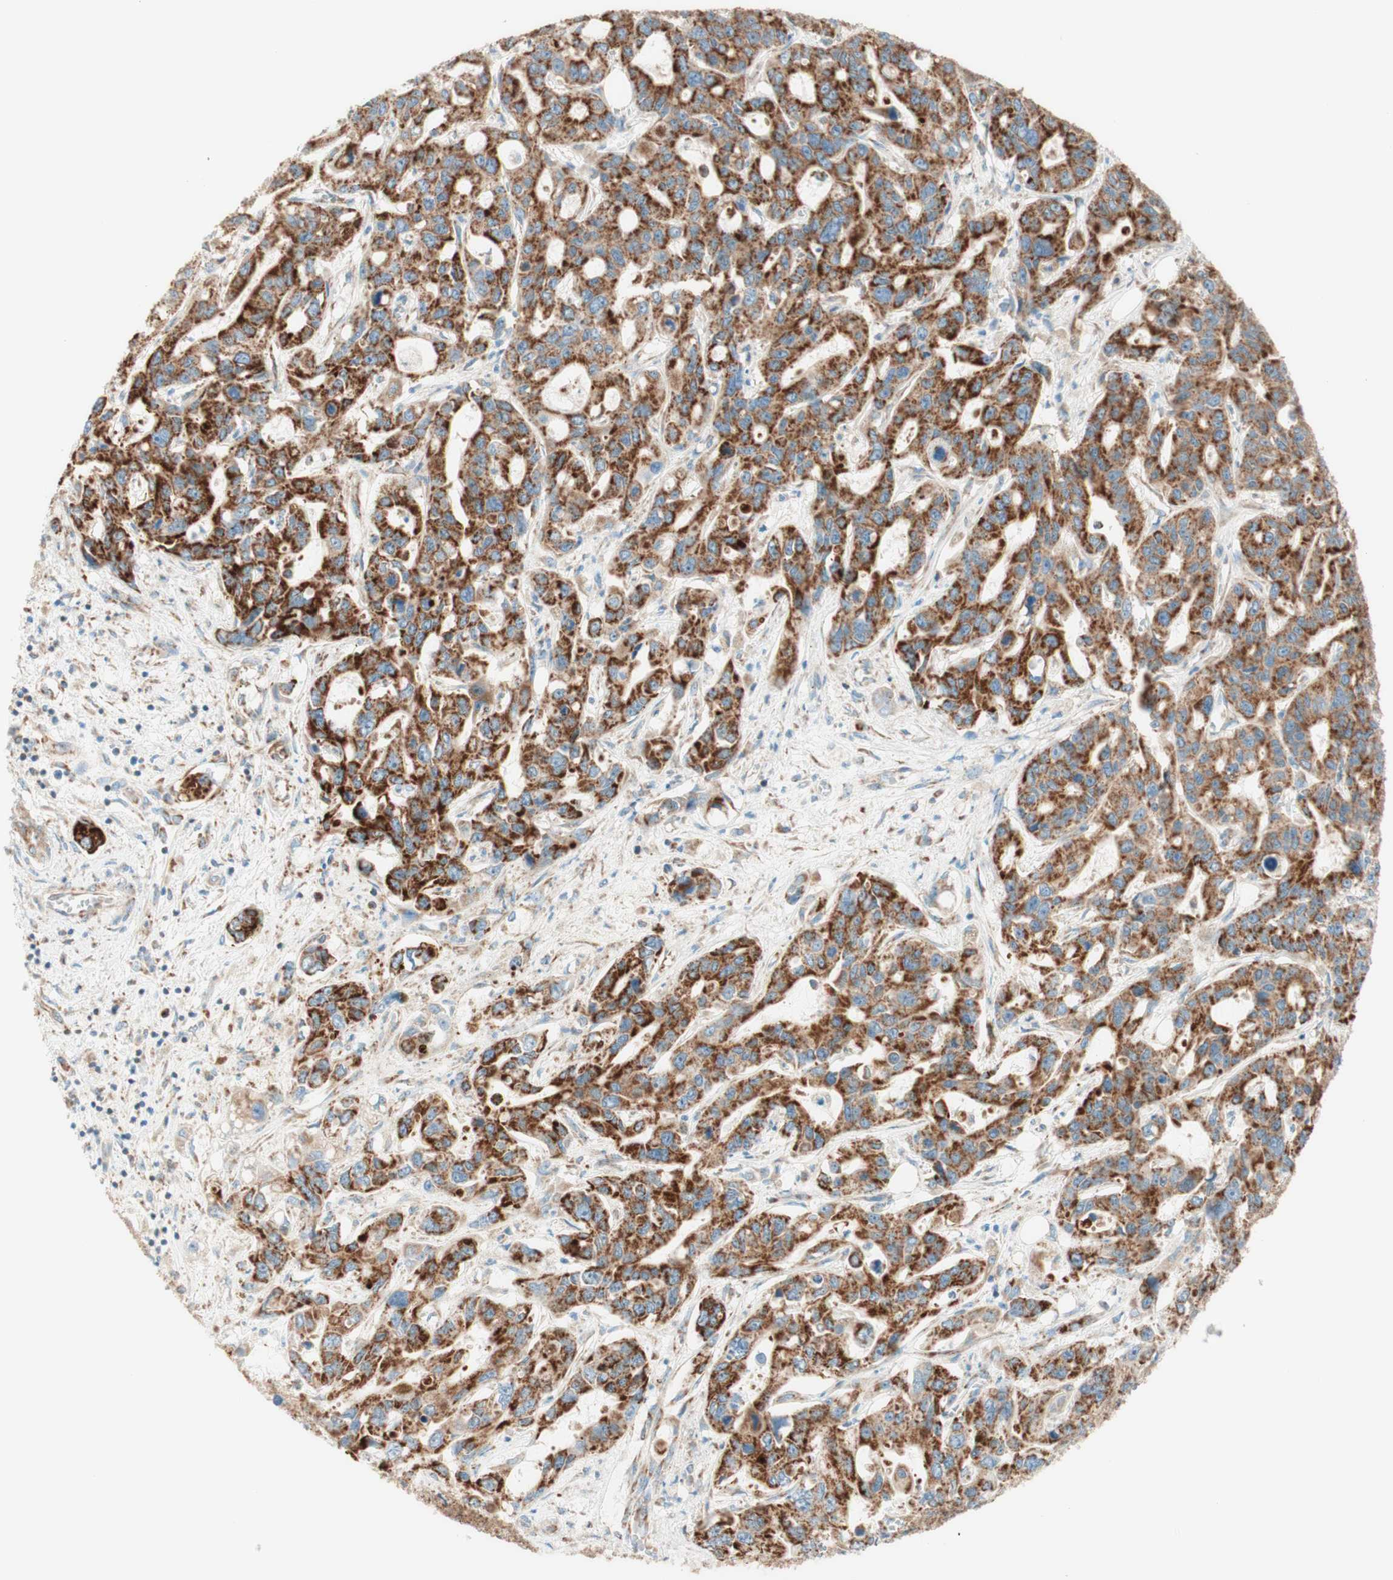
{"staining": {"intensity": "strong", "quantity": ">75%", "location": "cytoplasmic/membranous"}, "tissue": "liver cancer", "cell_type": "Tumor cells", "image_type": "cancer", "snomed": [{"axis": "morphology", "description": "Cholangiocarcinoma"}, {"axis": "topography", "description": "Liver"}], "caption": "Protein analysis of liver cancer tissue displays strong cytoplasmic/membranous positivity in approximately >75% of tumor cells.", "gene": "TOMM20", "patient": {"sex": "female", "age": 65}}